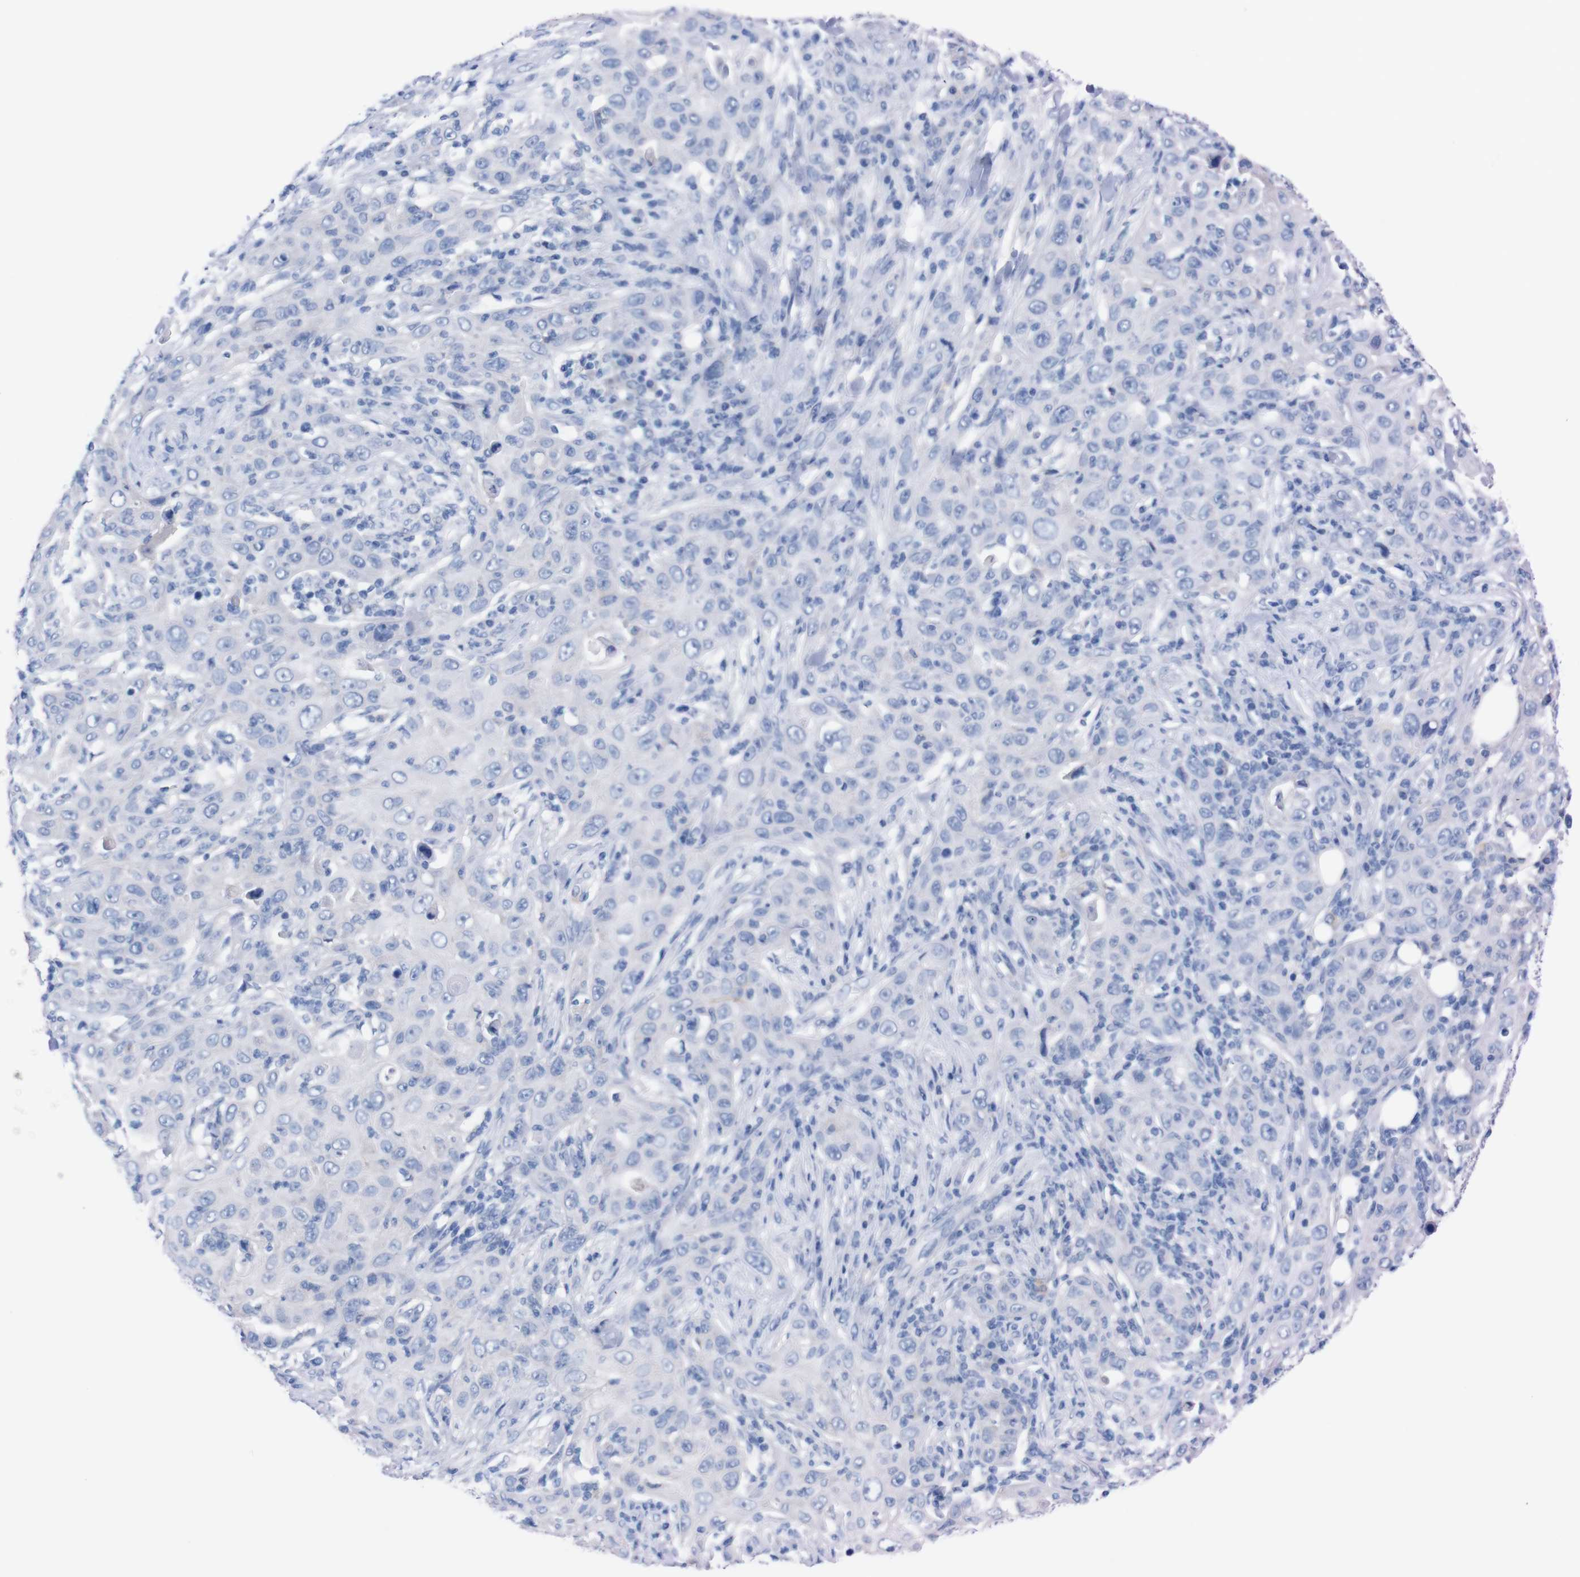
{"staining": {"intensity": "negative", "quantity": "none", "location": "none"}, "tissue": "skin cancer", "cell_type": "Tumor cells", "image_type": "cancer", "snomed": [{"axis": "morphology", "description": "Squamous cell carcinoma, NOS"}, {"axis": "topography", "description": "Skin"}], "caption": "Histopathology image shows no significant protein staining in tumor cells of skin squamous cell carcinoma.", "gene": "TMEM243", "patient": {"sex": "female", "age": 88}}